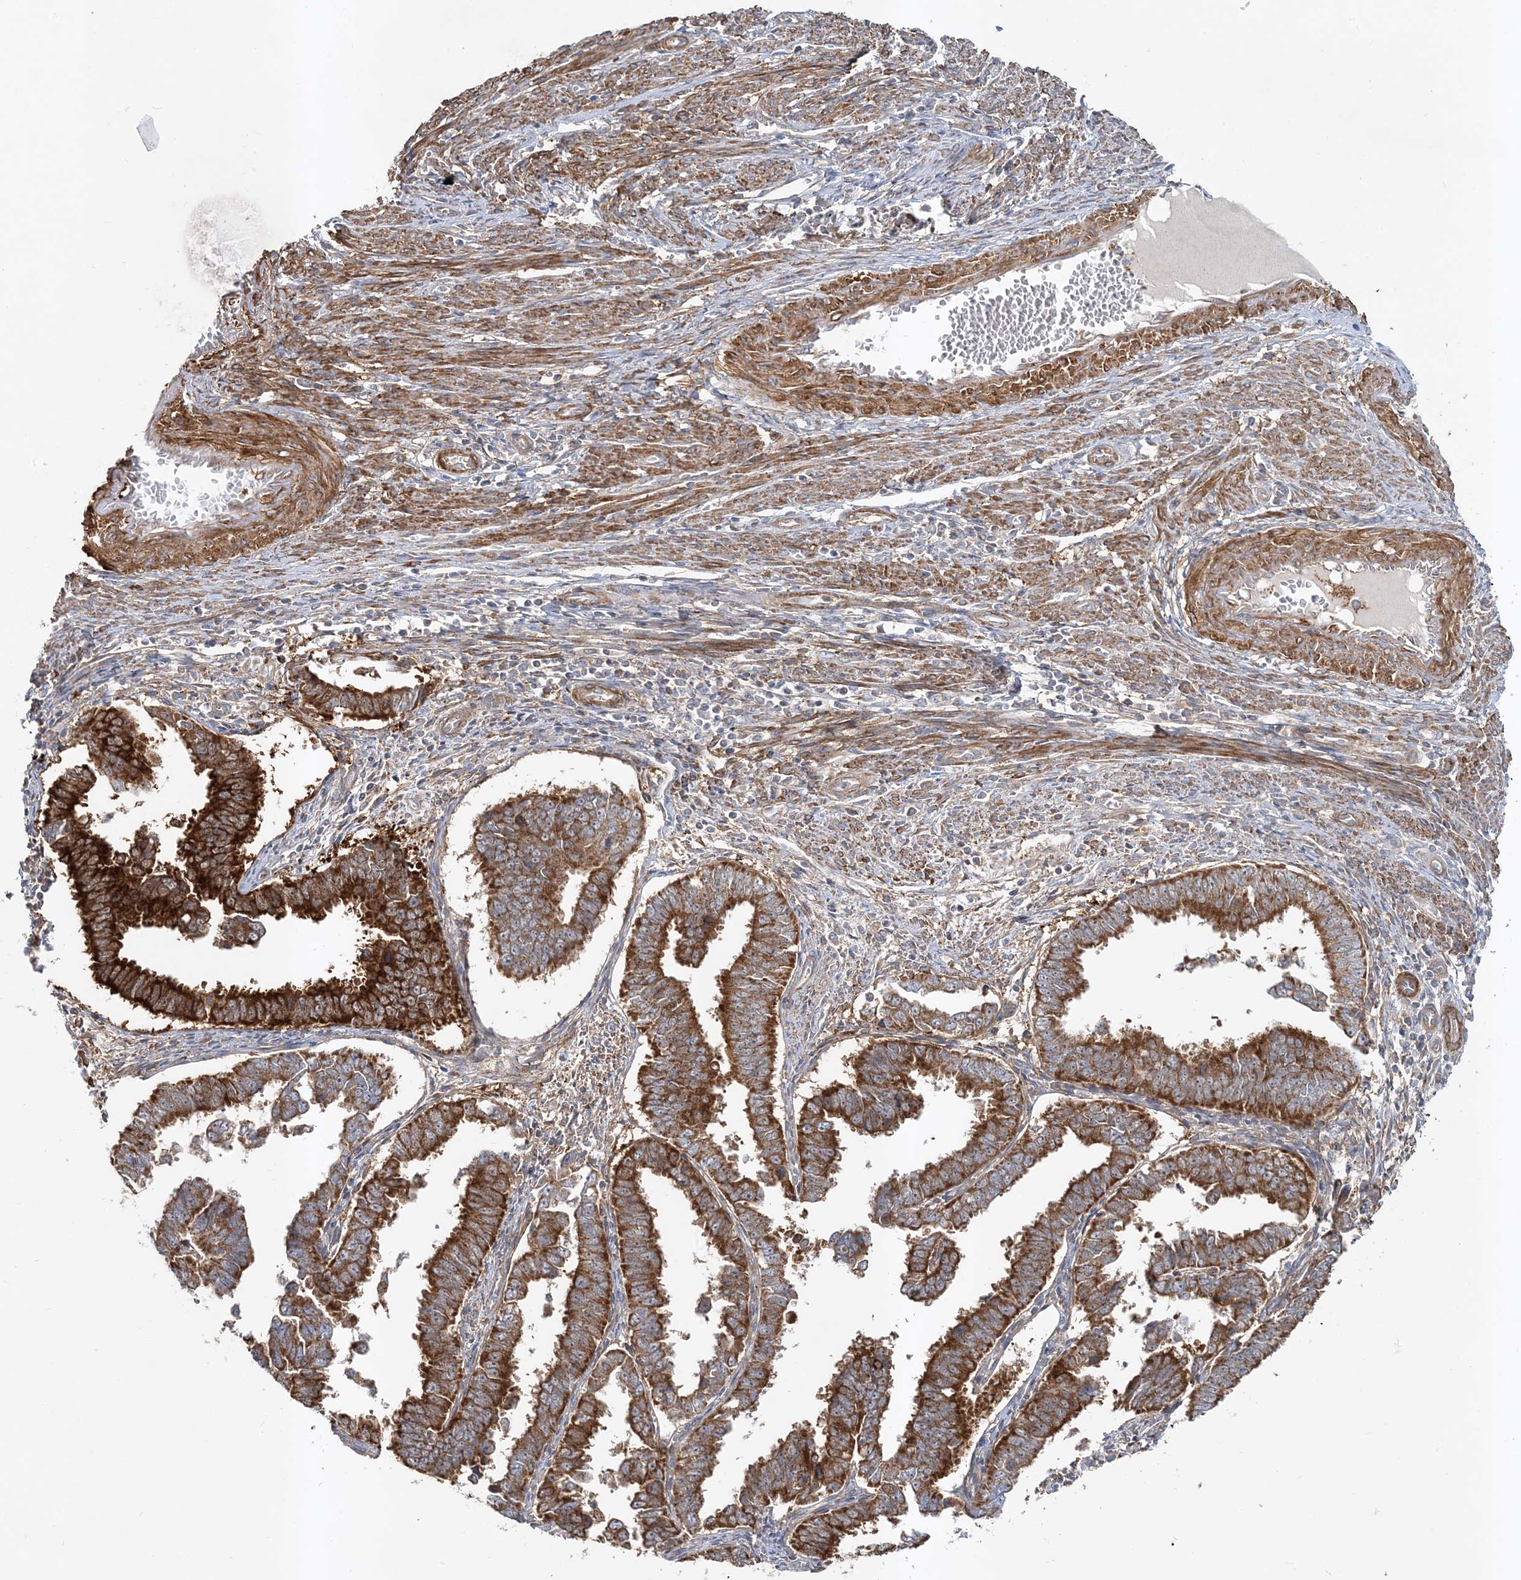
{"staining": {"intensity": "strong", "quantity": ">75%", "location": "cytoplasmic/membranous"}, "tissue": "endometrial cancer", "cell_type": "Tumor cells", "image_type": "cancer", "snomed": [{"axis": "morphology", "description": "Adenocarcinoma, NOS"}, {"axis": "topography", "description": "Endometrium"}], "caption": "An immunohistochemistry (IHC) photomicrograph of neoplastic tissue is shown. Protein staining in brown shows strong cytoplasmic/membranous positivity in adenocarcinoma (endometrial) within tumor cells.", "gene": "LEXM", "patient": {"sex": "female", "age": 75}}